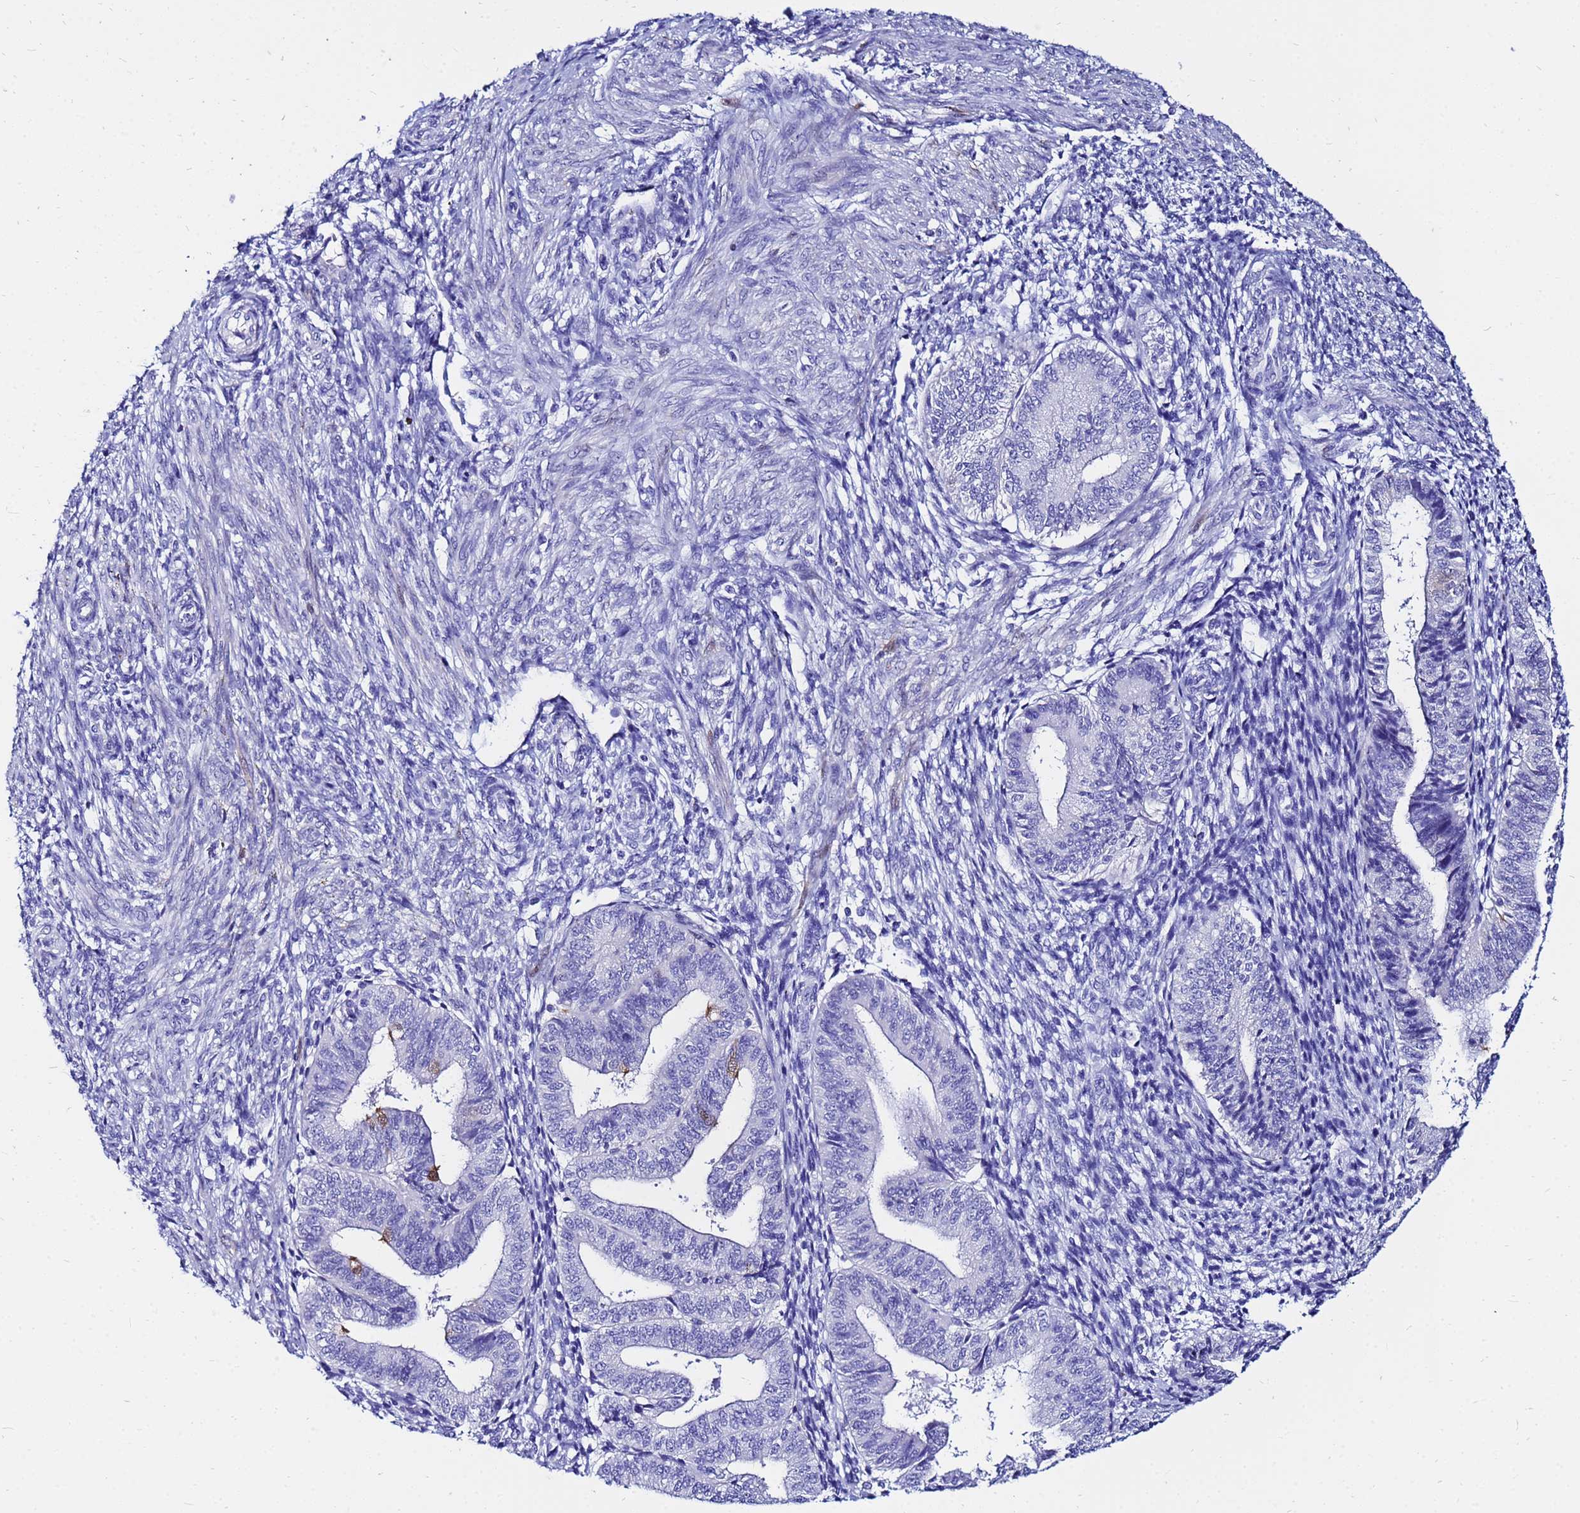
{"staining": {"intensity": "negative", "quantity": "none", "location": "none"}, "tissue": "endometrium", "cell_type": "Cells in endometrial stroma", "image_type": "normal", "snomed": [{"axis": "morphology", "description": "Normal tissue, NOS"}, {"axis": "topography", "description": "Endometrium"}], "caption": "The immunohistochemistry image has no significant staining in cells in endometrial stroma of endometrium. The staining is performed using DAB (3,3'-diaminobenzidine) brown chromogen with nuclei counter-stained in using hematoxylin.", "gene": "PPP1R14C", "patient": {"sex": "female", "age": 34}}